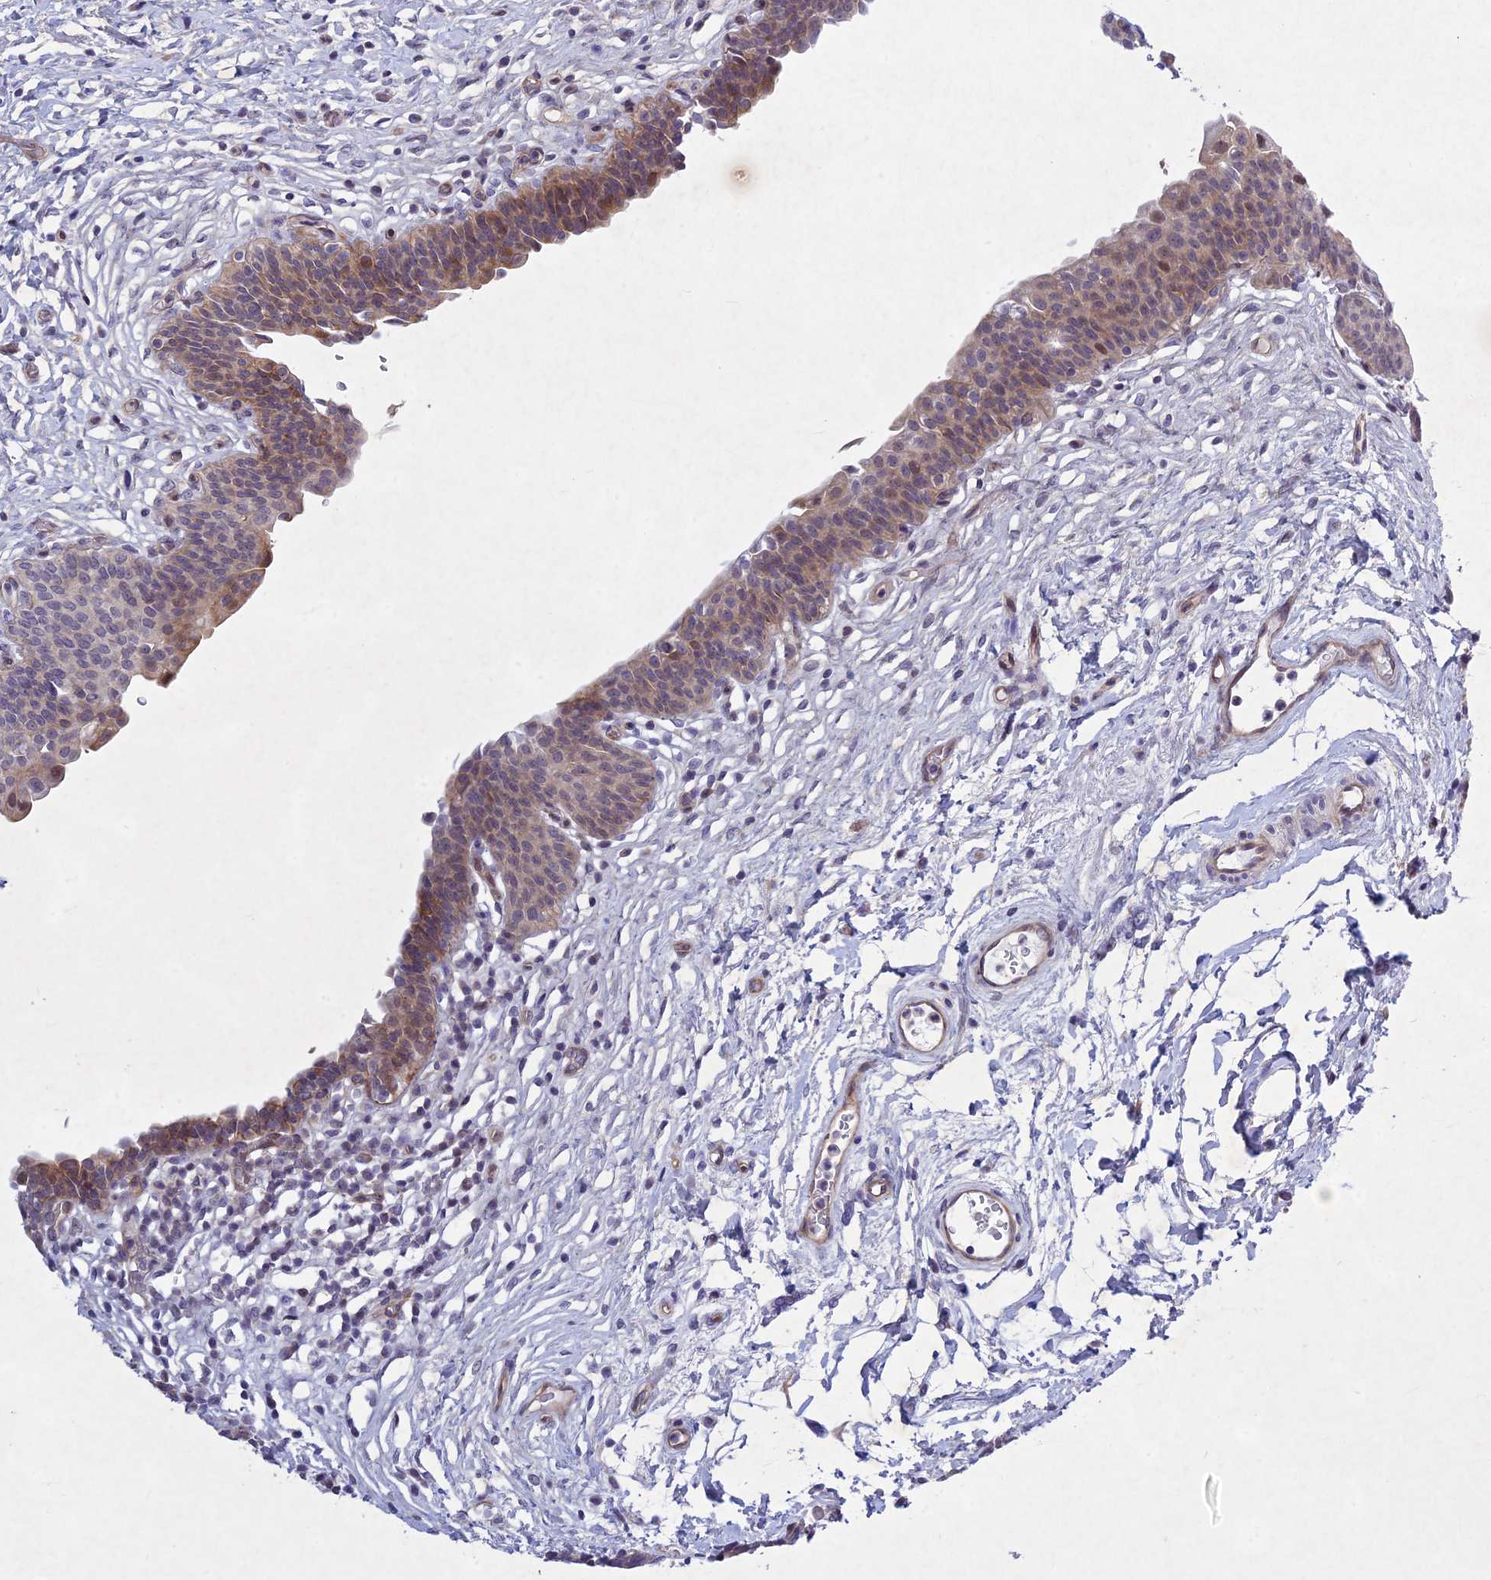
{"staining": {"intensity": "weak", "quantity": "25%-75%", "location": "cytoplasmic/membranous"}, "tissue": "urinary bladder", "cell_type": "Urothelial cells", "image_type": "normal", "snomed": [{"axis": "morphology", "description": "Normal tissue, NOS"}, {"axis": "topography", "description": "Urinary bladder"}], "caption": "Protein staining of benign urinary bladder demonstrates weak cytoplasmic/membranous positivity in about 25%-75% of urothelial cells.", "gene": "PTHLH", "patient": {"sex": "male", "age": 83}}